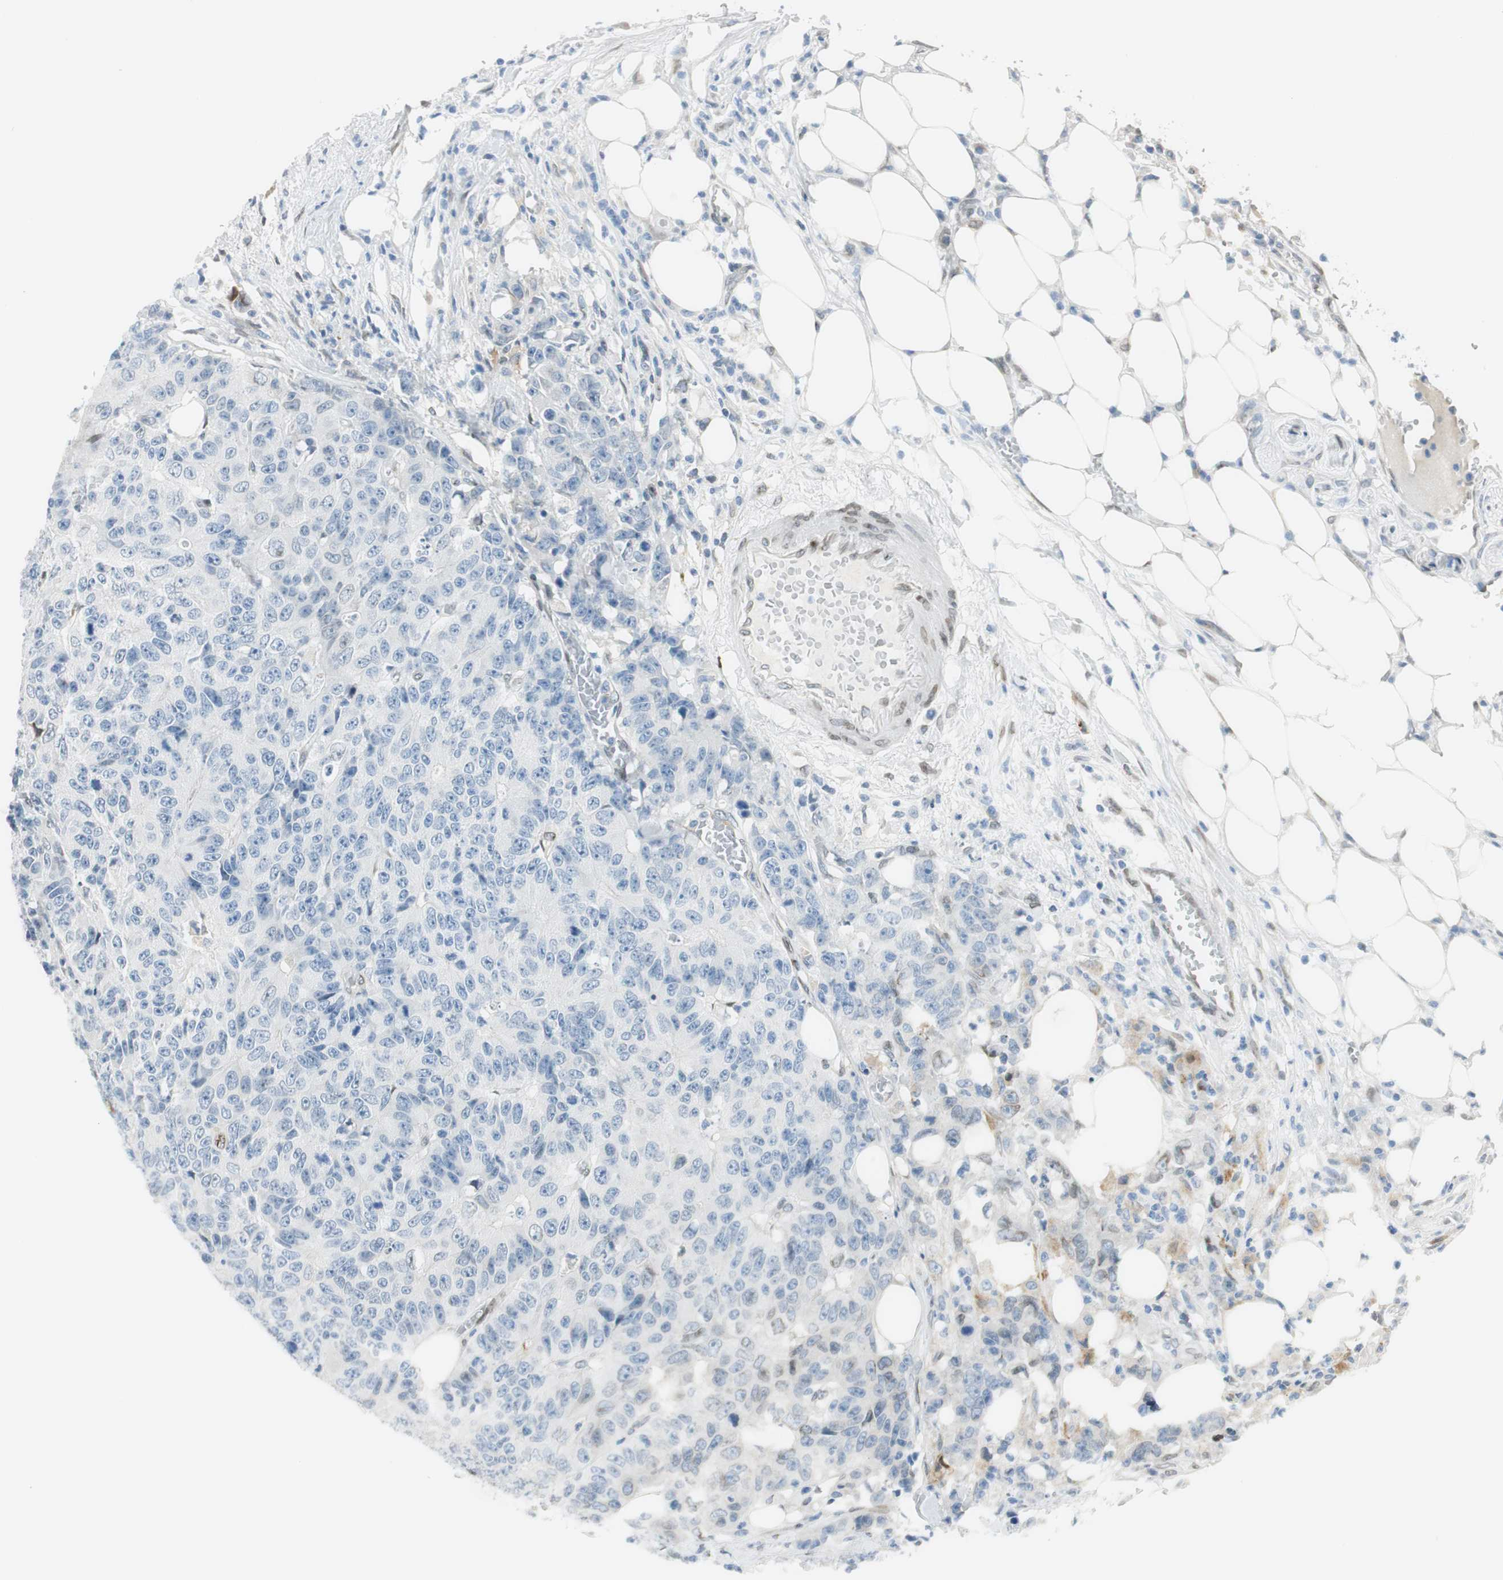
{"staining": {"intensity": "negative", "quantity": "none", "location": "none"}, "tissue": "colorectal cancer", "cell_type": "Tumor cells", "image_type": "cancer", "snomed": [{"axis": "morphology", "description": "Adenocarcinoma, NOS"}, {"axis": "topography", "description": "Colon"}], "caption": "Tumor cells are negative for brown protein staining in adenocarcinoma (colorectal). (DAB IHC with hematoxylin counter stain).", "gene": "TMEM260", "patient": {"sex": "female", "age": 86}}